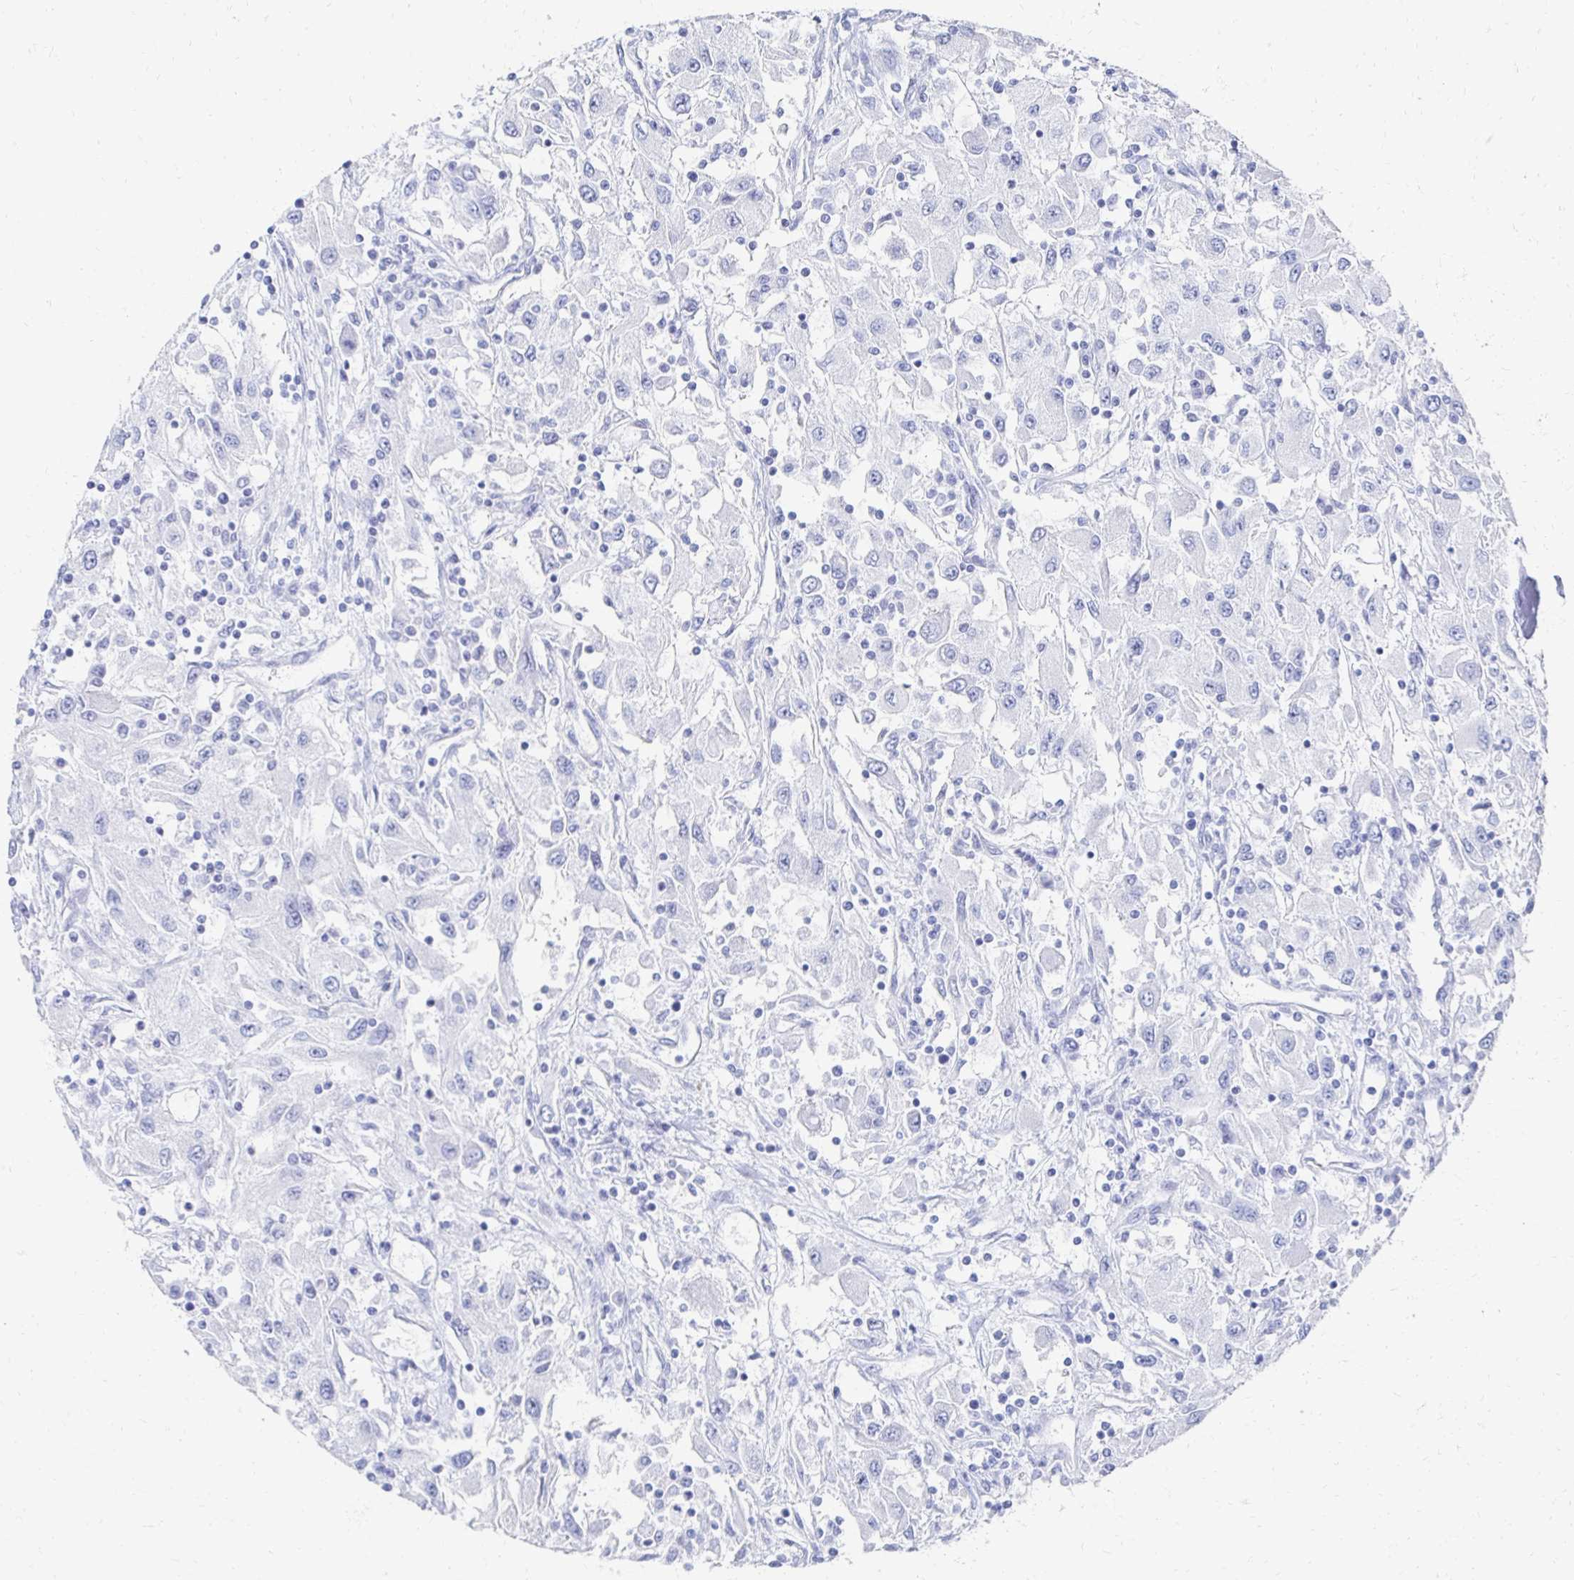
{"staining": {"intensity": "negative", "quantity": "none", "location": "none"}, "tissue": "renal cancer", "cell_type": "Tumor cells", "image_type": "cancer", "snomed": [{"axis": "morphology", "description": "Adenocarcinoma, NOS"}, {"axis": "topography", "description": "Kidney"}], "caption": "An immunohistochemistry (IHC) histopathology image of renal cancer (adenocarcinoma) is shown. There is no staining in tumor cells of renal cancer (adenocarcinoma).", "gene": "CST6", "patient": {"sex": "female", "age": 67}}